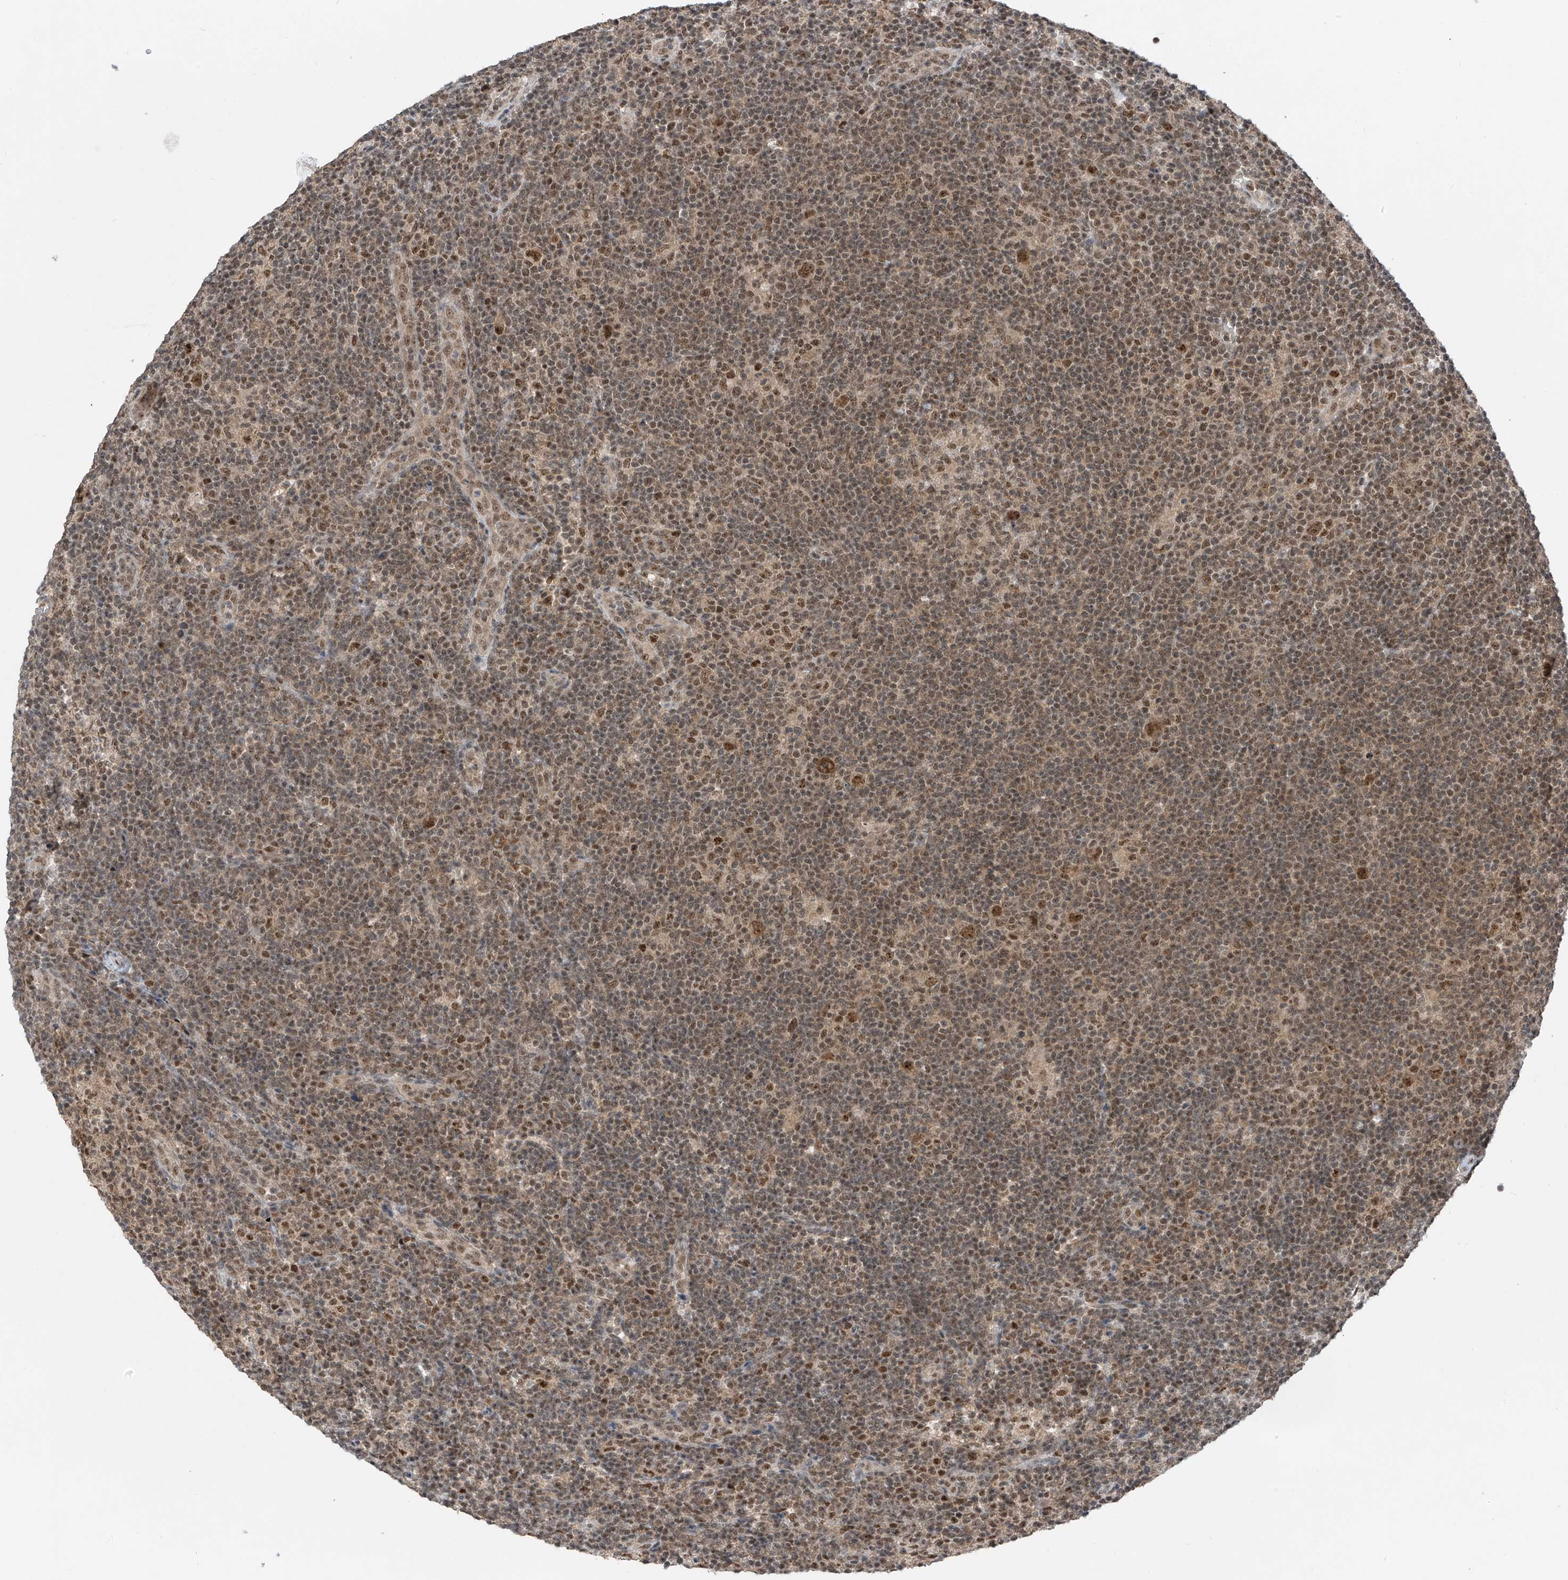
{"staining": {"intensity": "moderate", "quantity": ">75%", "location": "nuclear"}, "tissue": "lymphoma", "cell_type": "Tumor cells", "image_type": "cancer", "snomed": [{"axis": "morphology", "description": "Hodgkin's disease, NOS"}, {"axis": "topography", "description": "Lymph node"}], "caption": "High-magnification brightfield microscopy of Hodgkin's disease stained with DAB (brown) and counterstained with hematoxylin (blue). tumor cells exhibit moderate nuclear staining is appreciated in approximately>75% of cells.", "gene": "RPAIN", "patient": {"sex": "female", "age": 57}}